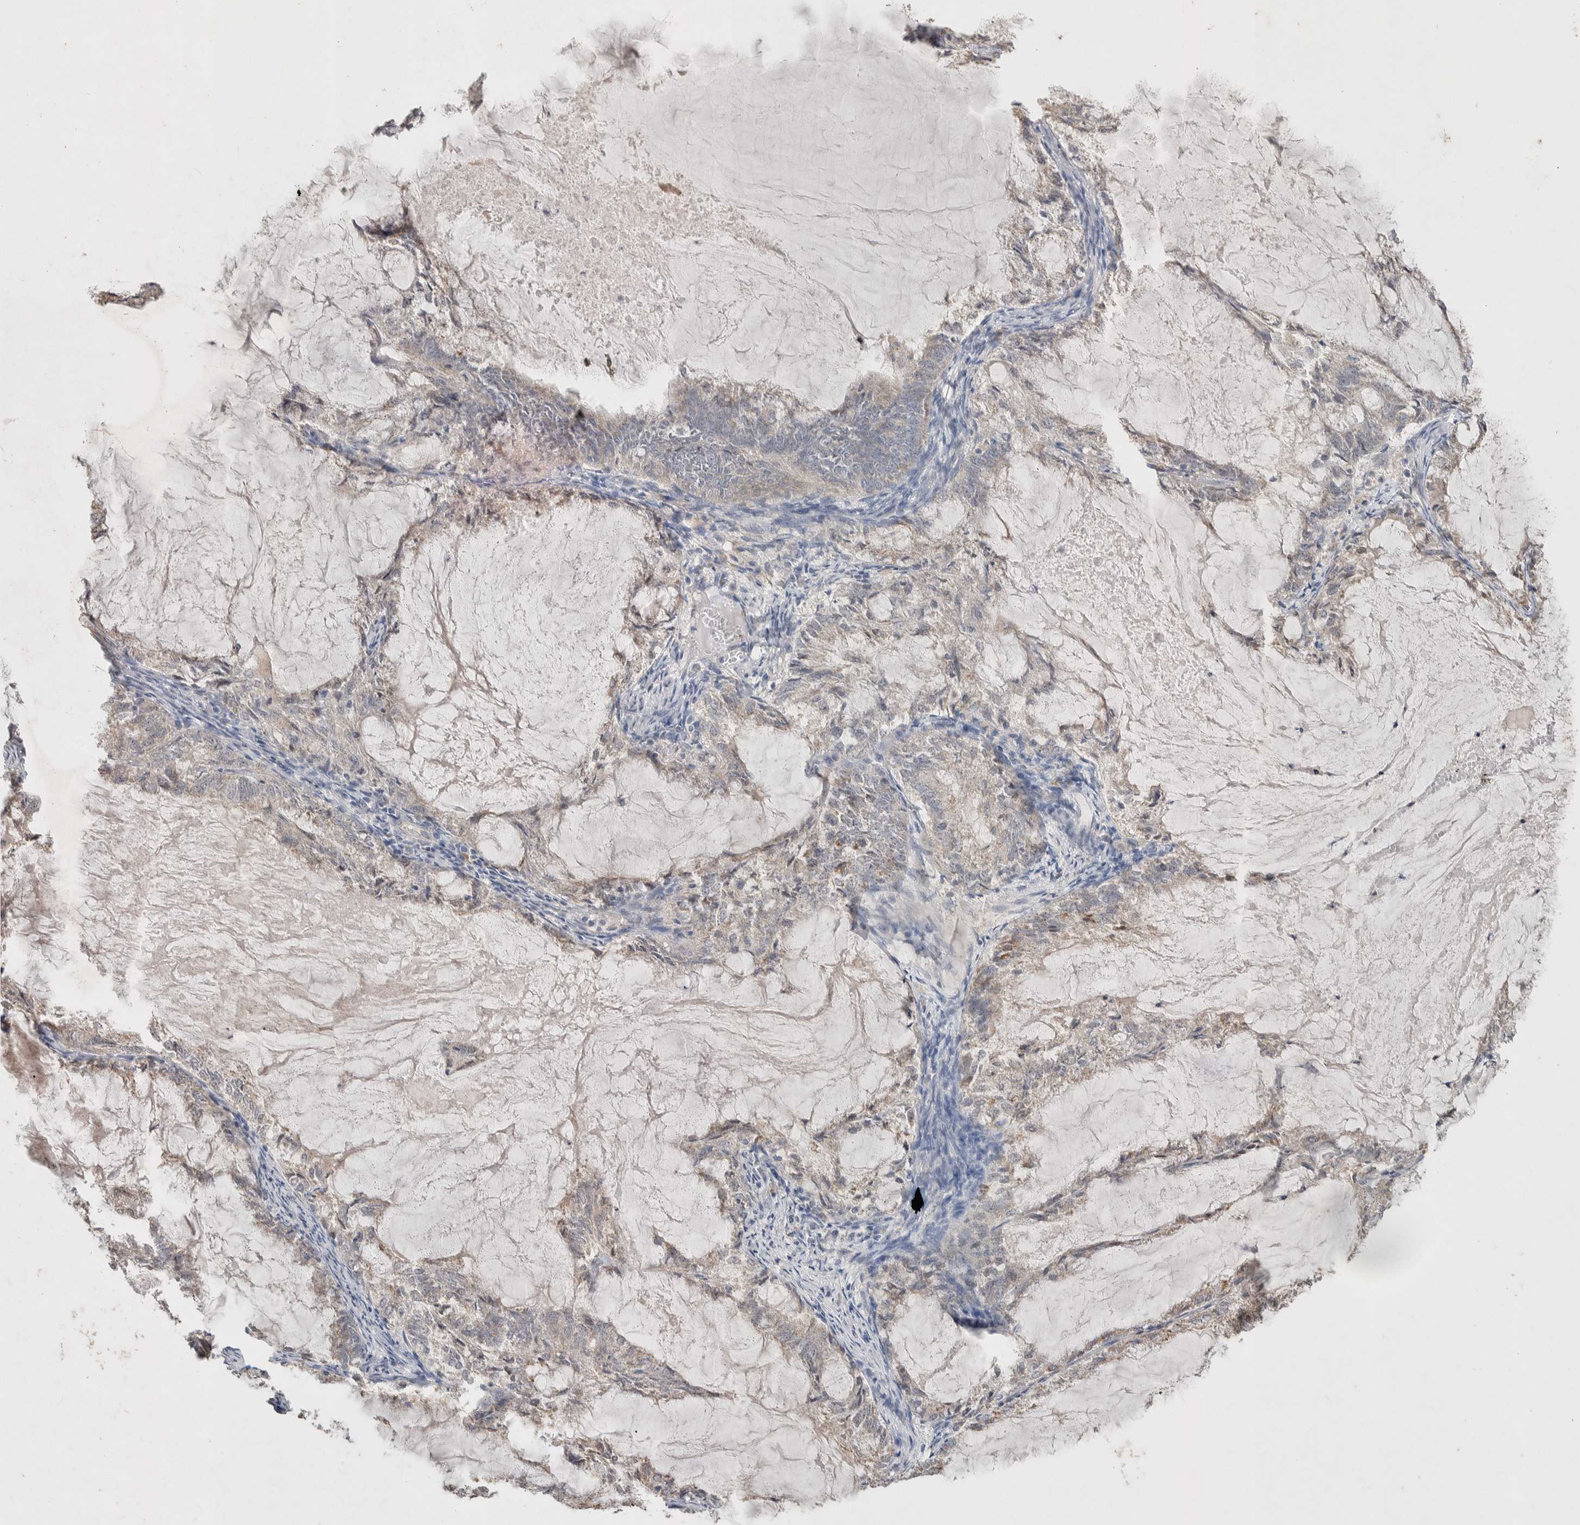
{"staining": {"intensity": "negative", "quantity": "none", "location": "none"}, "tissue": "endometrial cancer", "cell_type": "Tumor cells", "image_type": "cancer", "snomed": [{"axis": "morphology", "description": "Adenocarcinoma, NOS"}, {"axis": "topography", "description": "Endometrium"}], "caption": "Endometrial cancer was stained to show a protein in brown. There is no significant staining in tumor cells.", "gene": "DEPTOR", "patient": {"sex": "female", "age": 86}}